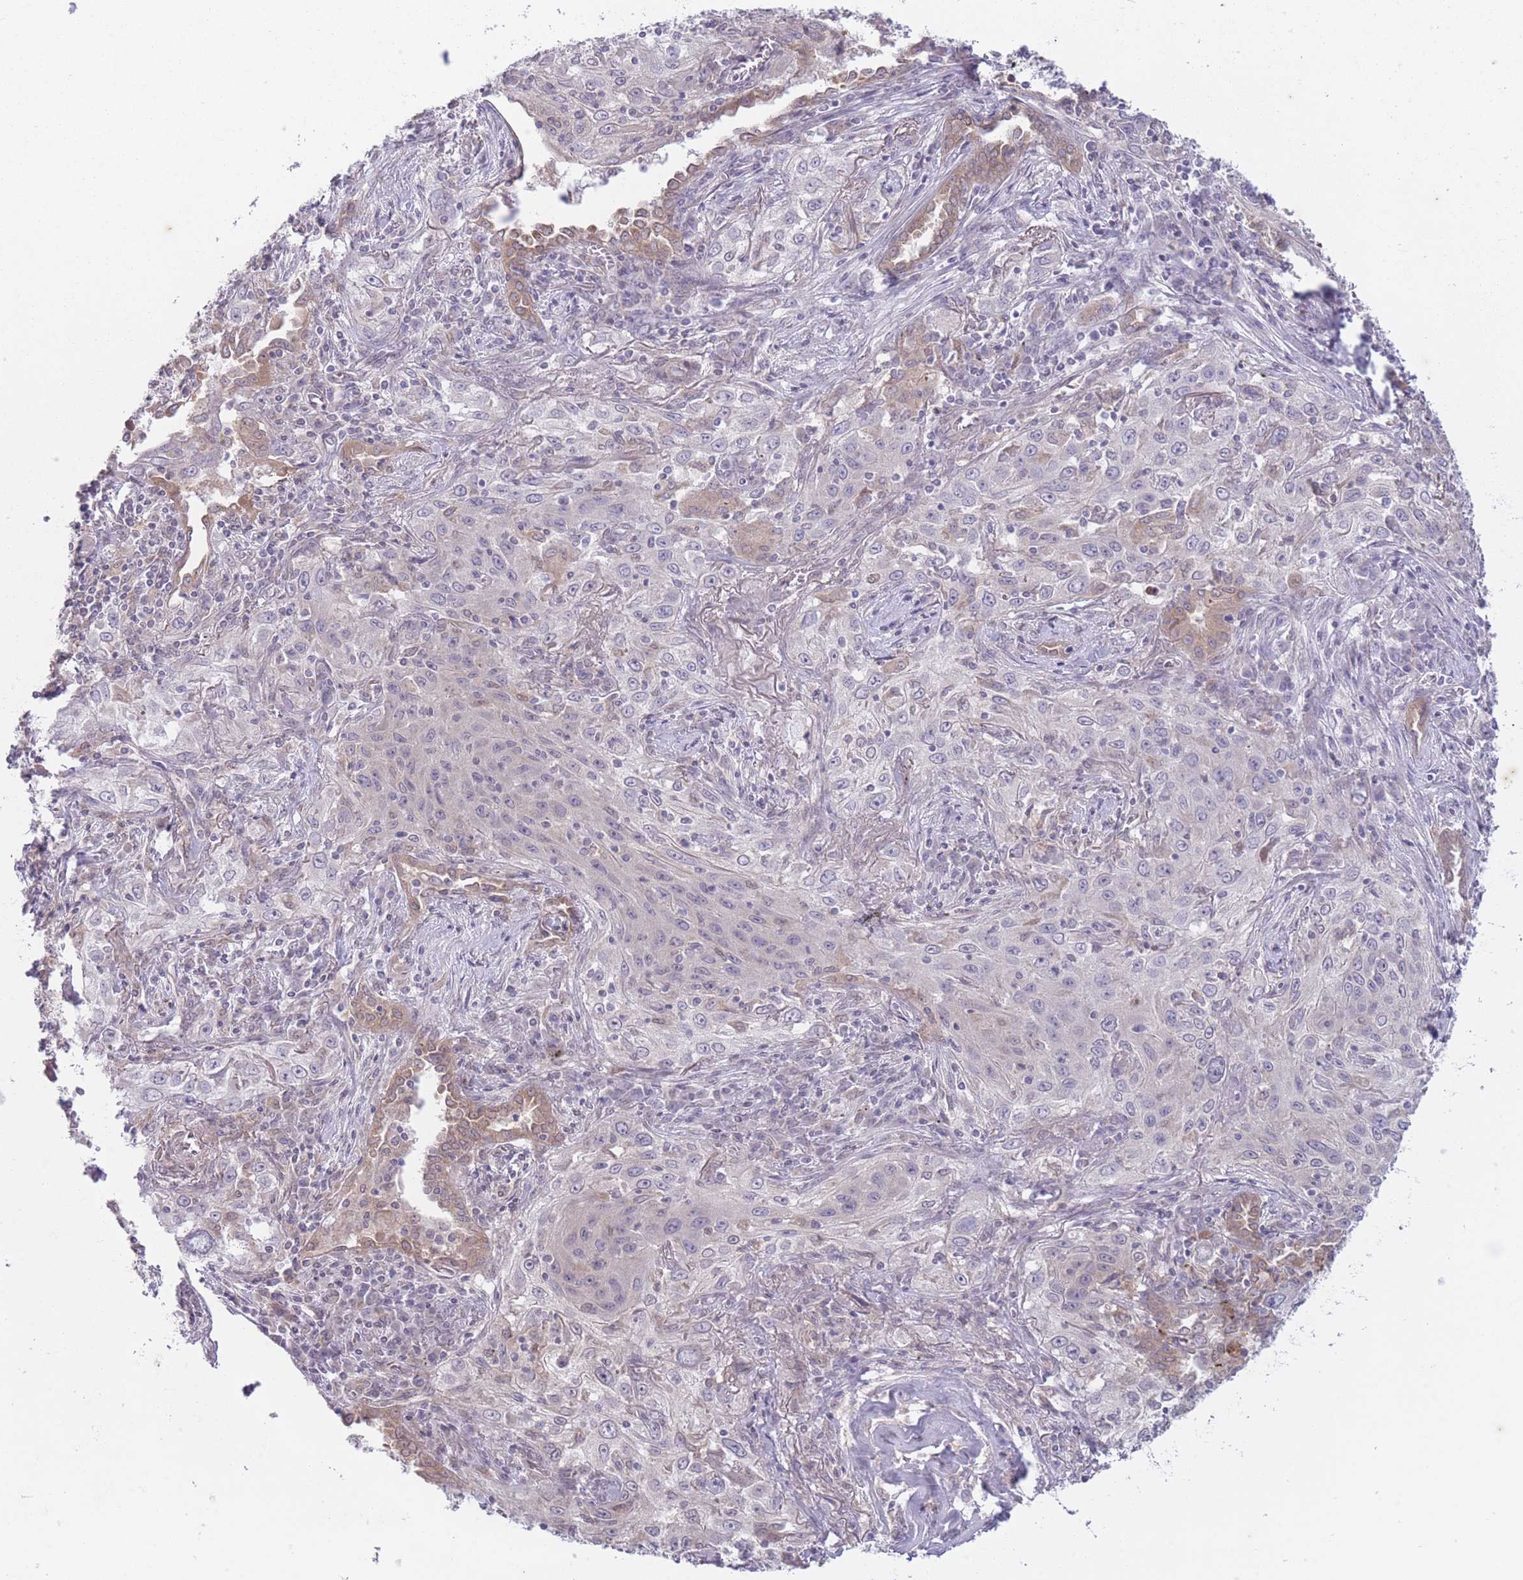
{"staining": {"intensity": "negative", "quantity": "none", "location": "none"}, "tissue": "lung cancer", "cell_type": "Tumor cells", "image_type": "cancer", "snomed": [{"axis": "morphology", "description": "Squamous cell carcinoma, NOS"}, {"axis": "topography", "description": "Lung"}], "caption": "The immunohistochemistry histopathology image has no significant expression in tumor cells of lung cancer (squamous cell carcinoma) tissue.", "gene": "ARPIN", "patient": {"sex": "female", "age": 69}}